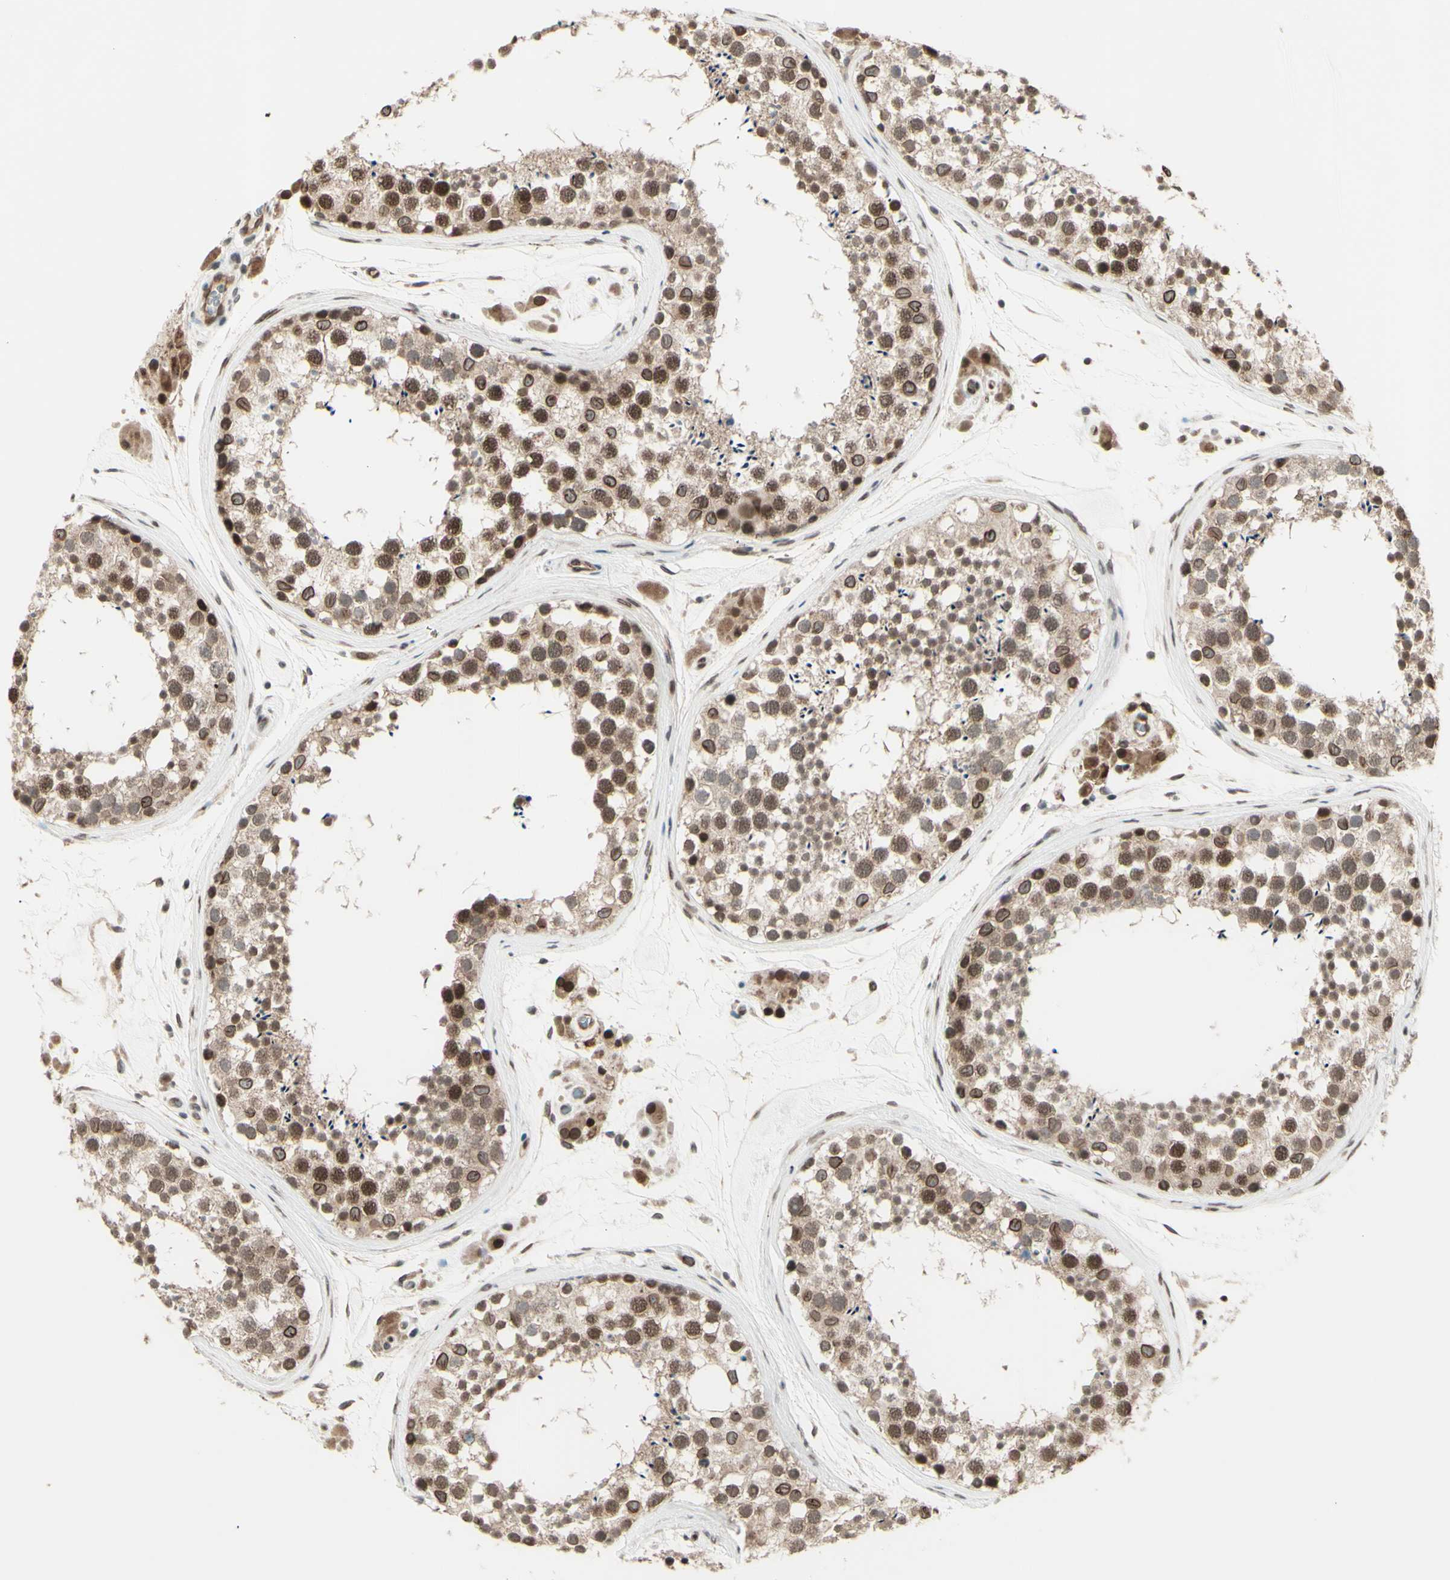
{"staining": {"intensity": "moderate", "quantity": ">75%", "location": "cytoplasmic/membranous,nuclear"}, "tissue": "testis", "cell_type": "Cells in seminiferous ducts", "image_type": "normal", "snomed": [{"axis": "morphology", "description": "Normal tissue, NOS"}, {"axis": "topography", "description": "Testis"}], "caption": "Testis stained with immunohistochemistry (IHC) exhibits moderate cytoplasmic/membranous,nuclear positivity in about >75% of cells in seminiferous ducts. The staining was performed using DAB to visualize the protein expression in brown, while the nuclei were stained in blue with hematoxylin (Magnification: 20x).", "gene": "MLF2", "patient": {"sex": "male", "age": 46}}